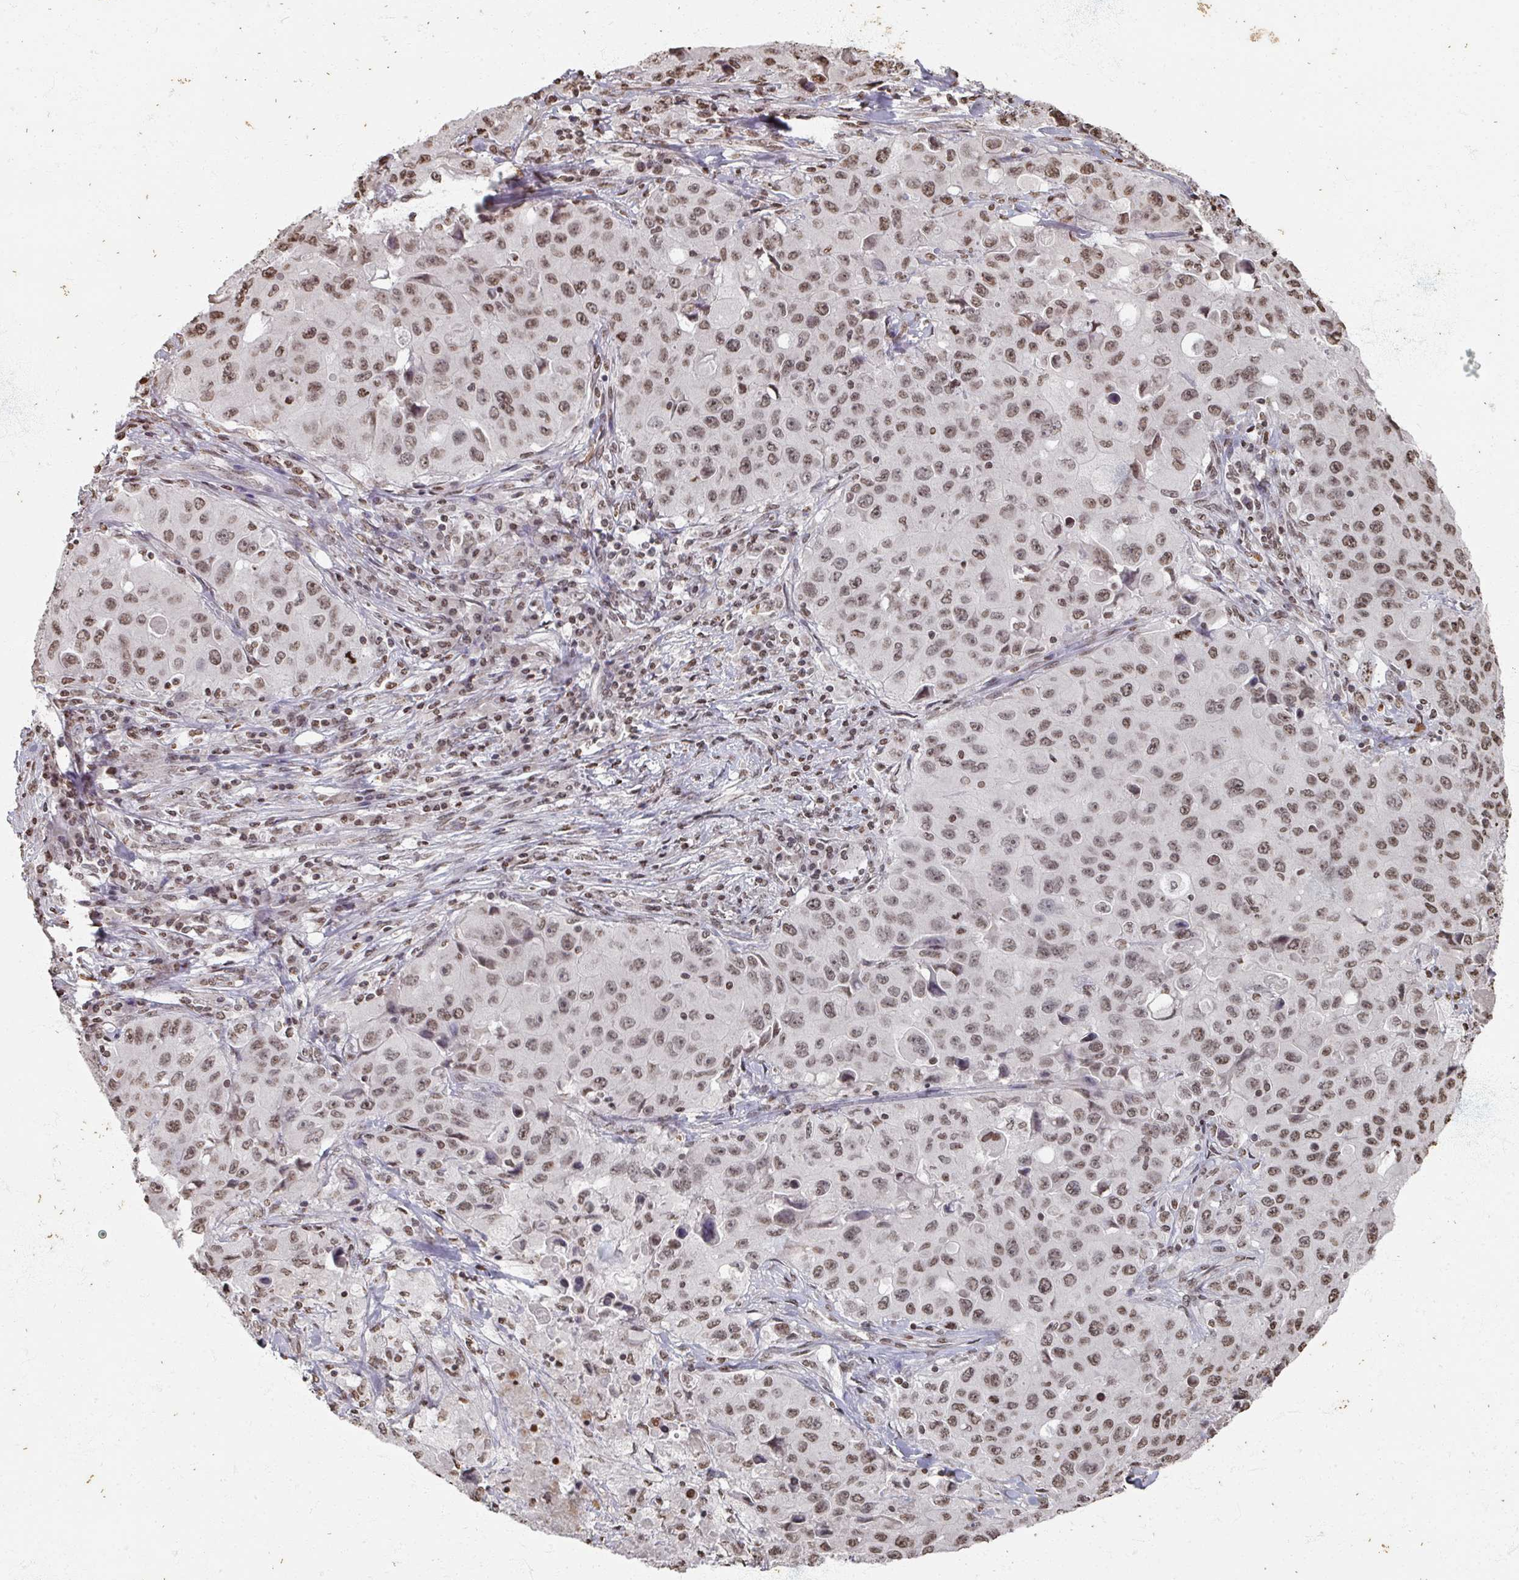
{"staining": {"intensity": "moderate", "quantity": ">75%", "location": "nuclear"}, "tissue": "lung cancer", "cell_type": "Tumor cells", "image_type": "cancer", "snomed": [{"axis": "morphology", "description": "Squamous cell carcinoma, NOS"}, {"axis": "topography", "description": "Lung"}], "caption": "Immunohistochemical staining of lung cancer shows medium levels of moderate nuclear protein staining in approximately >75% of tumor cells.", "gene": "DCUN1D5", "patient": {"sex": "male", "age": 63}}